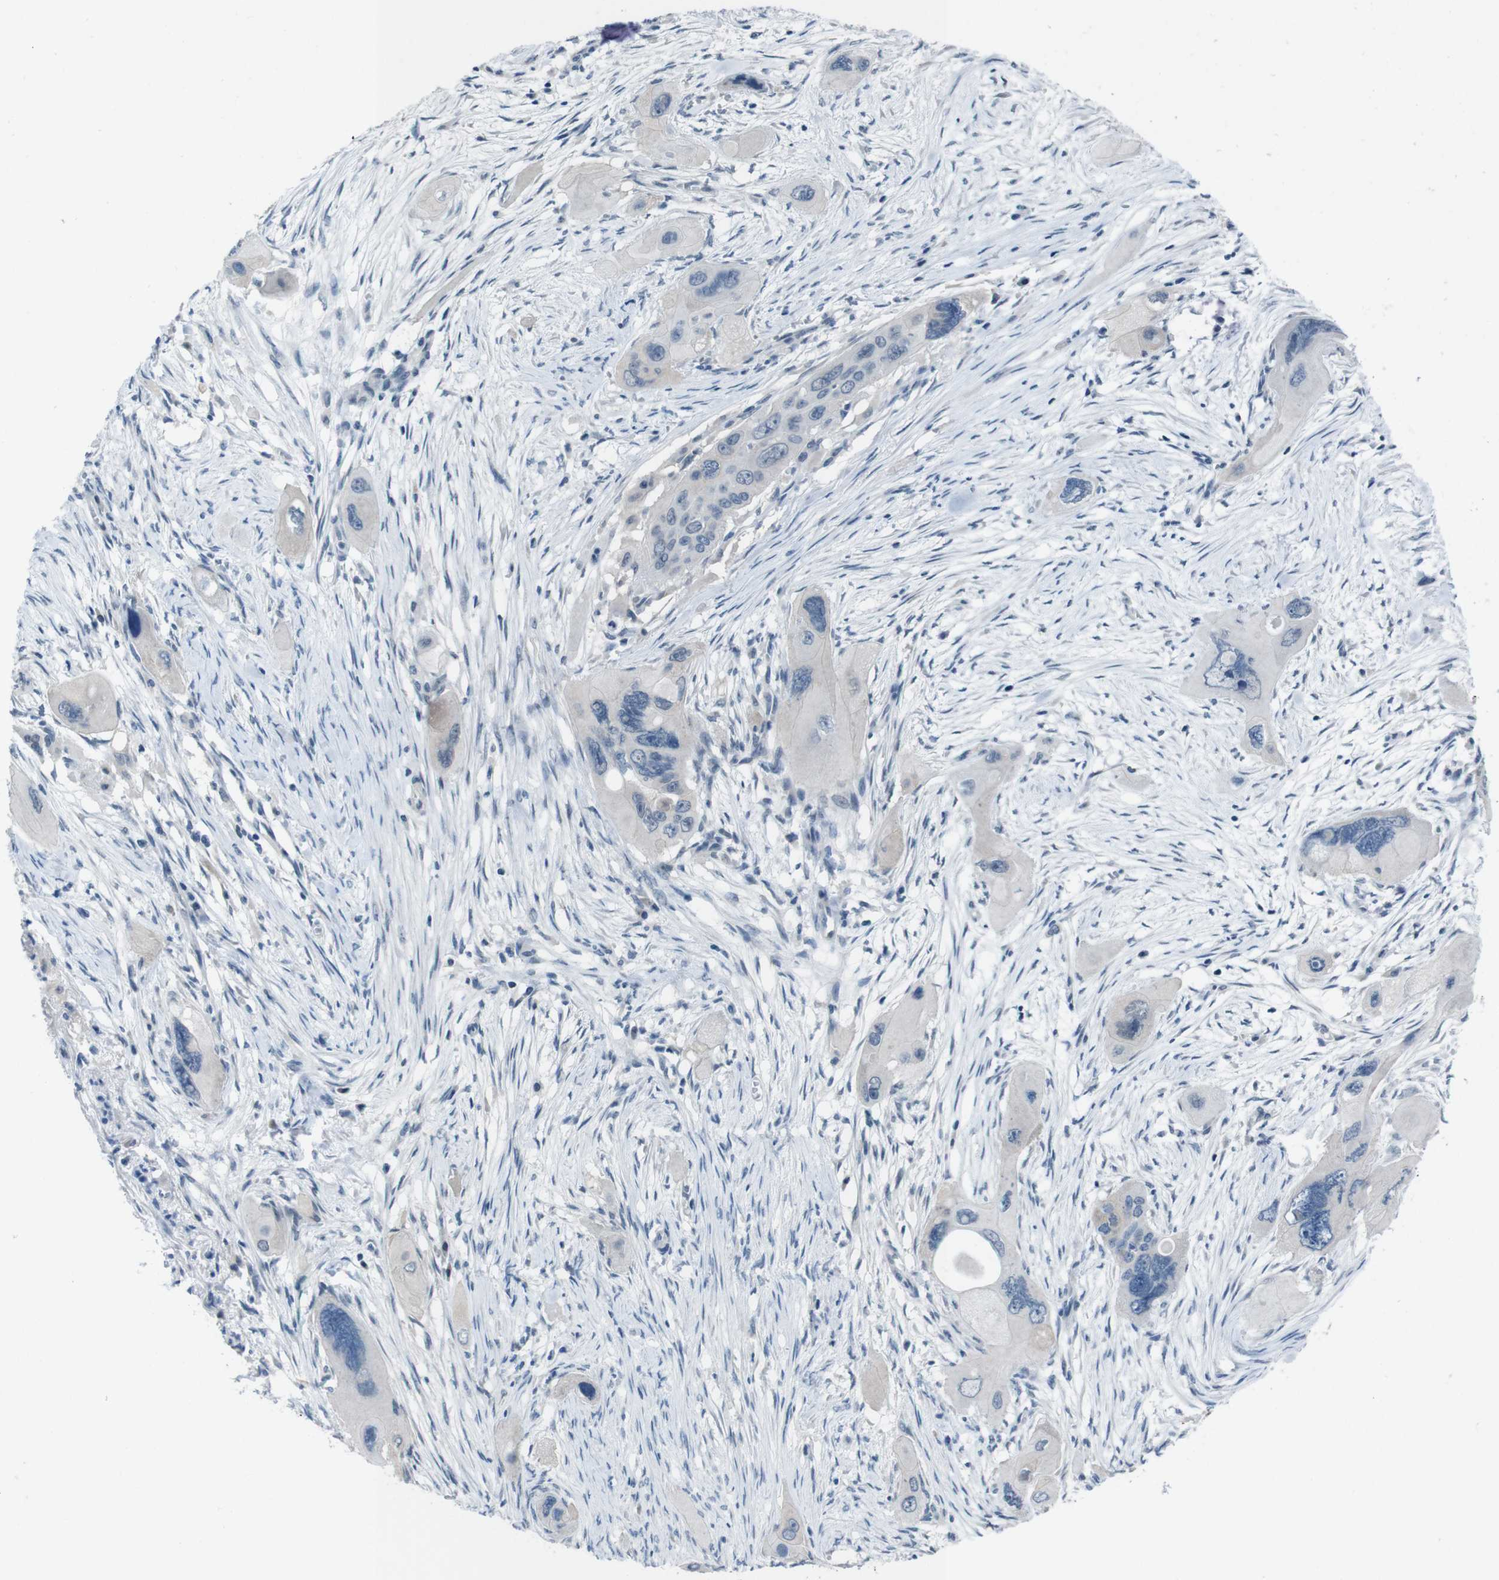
{"staining": {"intensity": "negative", "quantity": "none", "location": "none"}, "tissue": "pancreatic cancer", "cell_type": "Tumor cells", "image_type": "cancer", "snomed": [{"axis": "morphology", "description": "Adenocarcinoma, NOS"}, {"axis": "topography", "description": "Pancreas"}], "caption": "Immunohistochemical staining of pancreatic cancer reveals no significant positivity in tumor cells. (DAB immunohistochemistry with hematoxylin counter stain).", "gene": "CDHR2", "patient": {"sex": "male", "age": 73}}